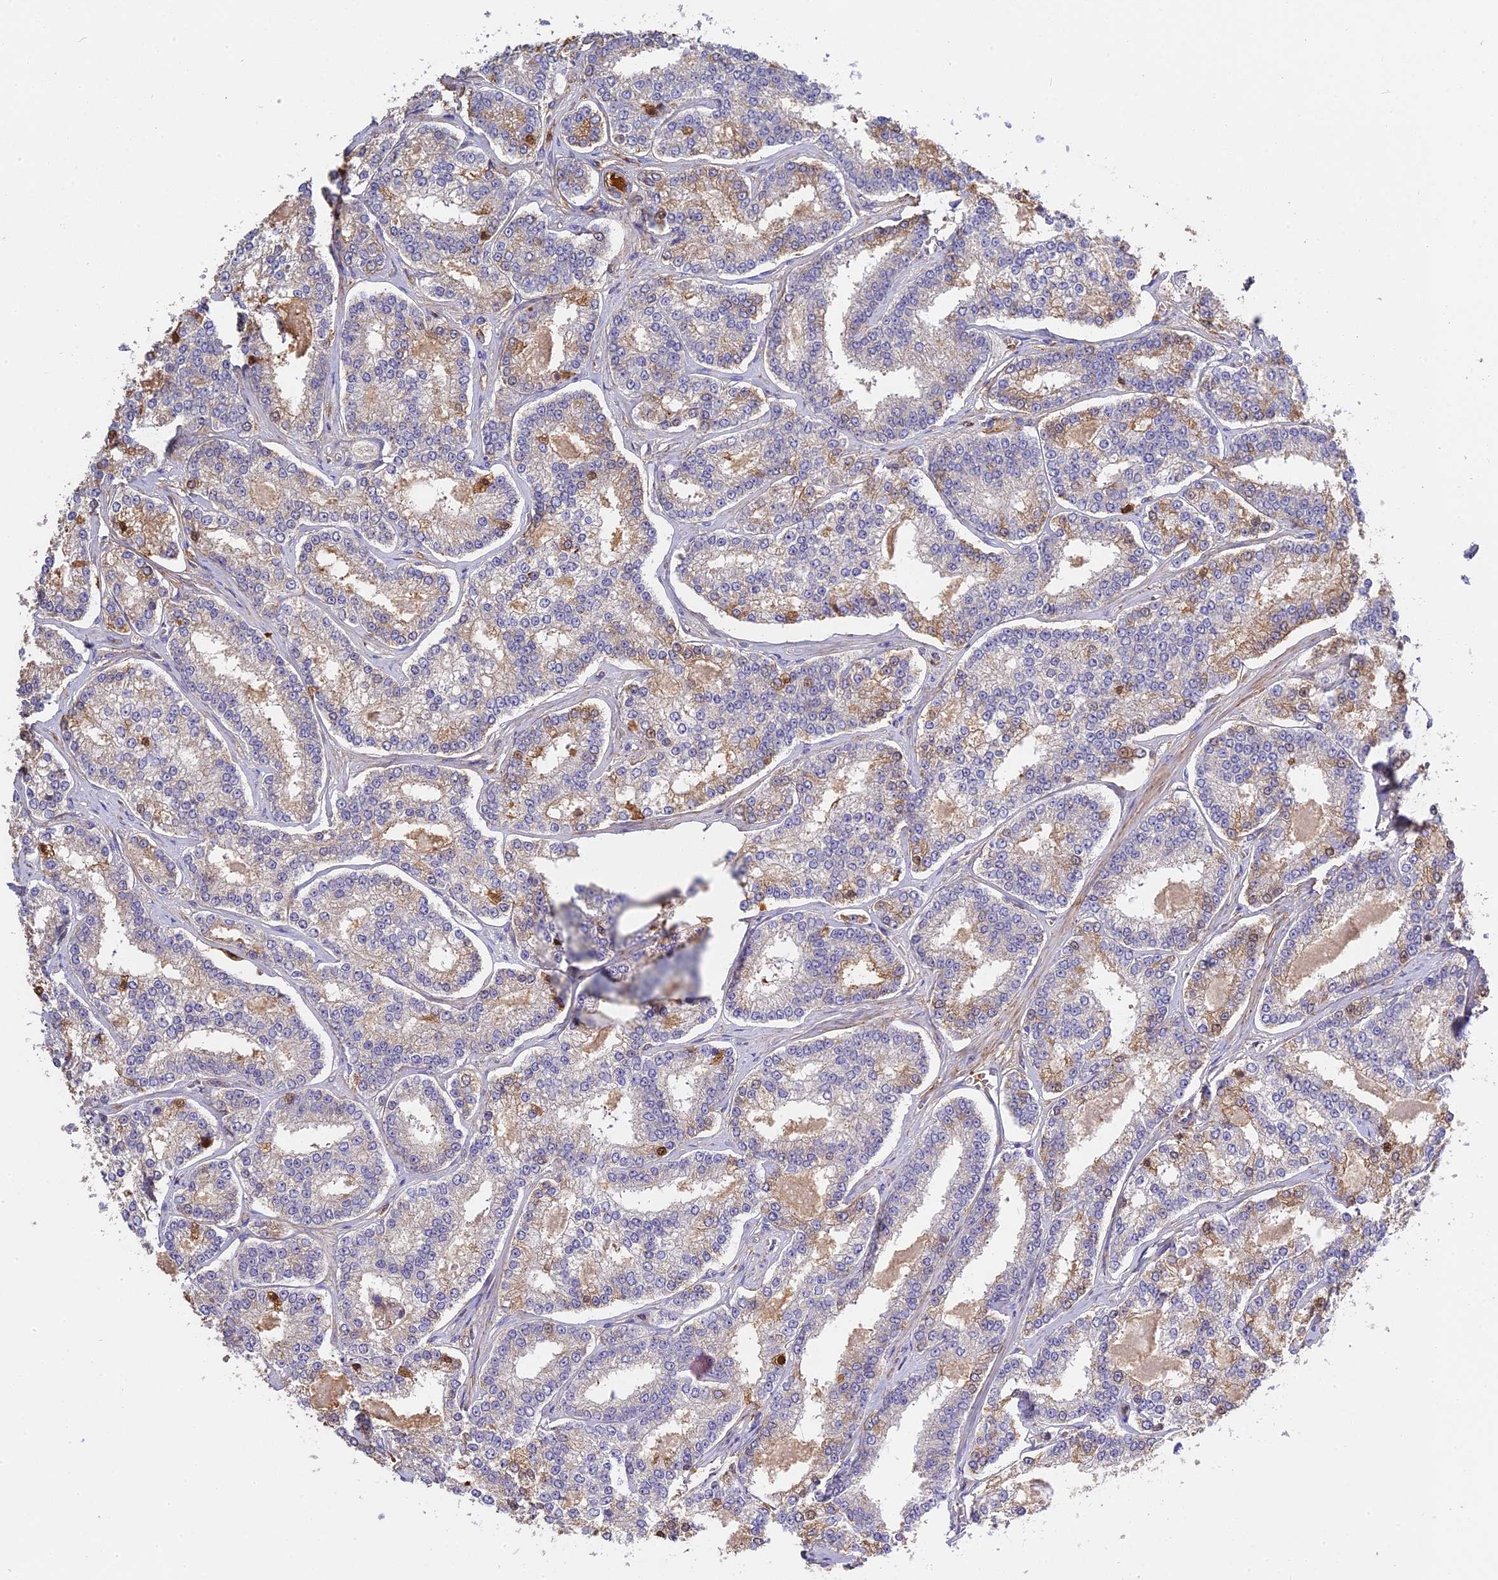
{"staining": {"intensity": "weak", "quantity": "<25%", "location": "cytoplasmic/membranous"}, "tissue": "prostate cancer", "cell_type": "Tumor cells", "image_type": "cancer", "snomed": [{"axis": "morphology", "description": "Normal tissue, NOS"}, {"axis": "morphology", "description": "Adenocarcinoma, High grade"}, {"axis": "topography", "description": "Prostate"}], "caption": "Immunohistochemistry (IHC) histopathology image of neoplastic tissue: human high-grade adenocarcinoma (prostate) stained with DAB (3,3'-diaminobenzidine) reveals no significant protein expression in tumor cells.", "gene": "CFAP119", "patient": {"sex": "male", "age": 83}}